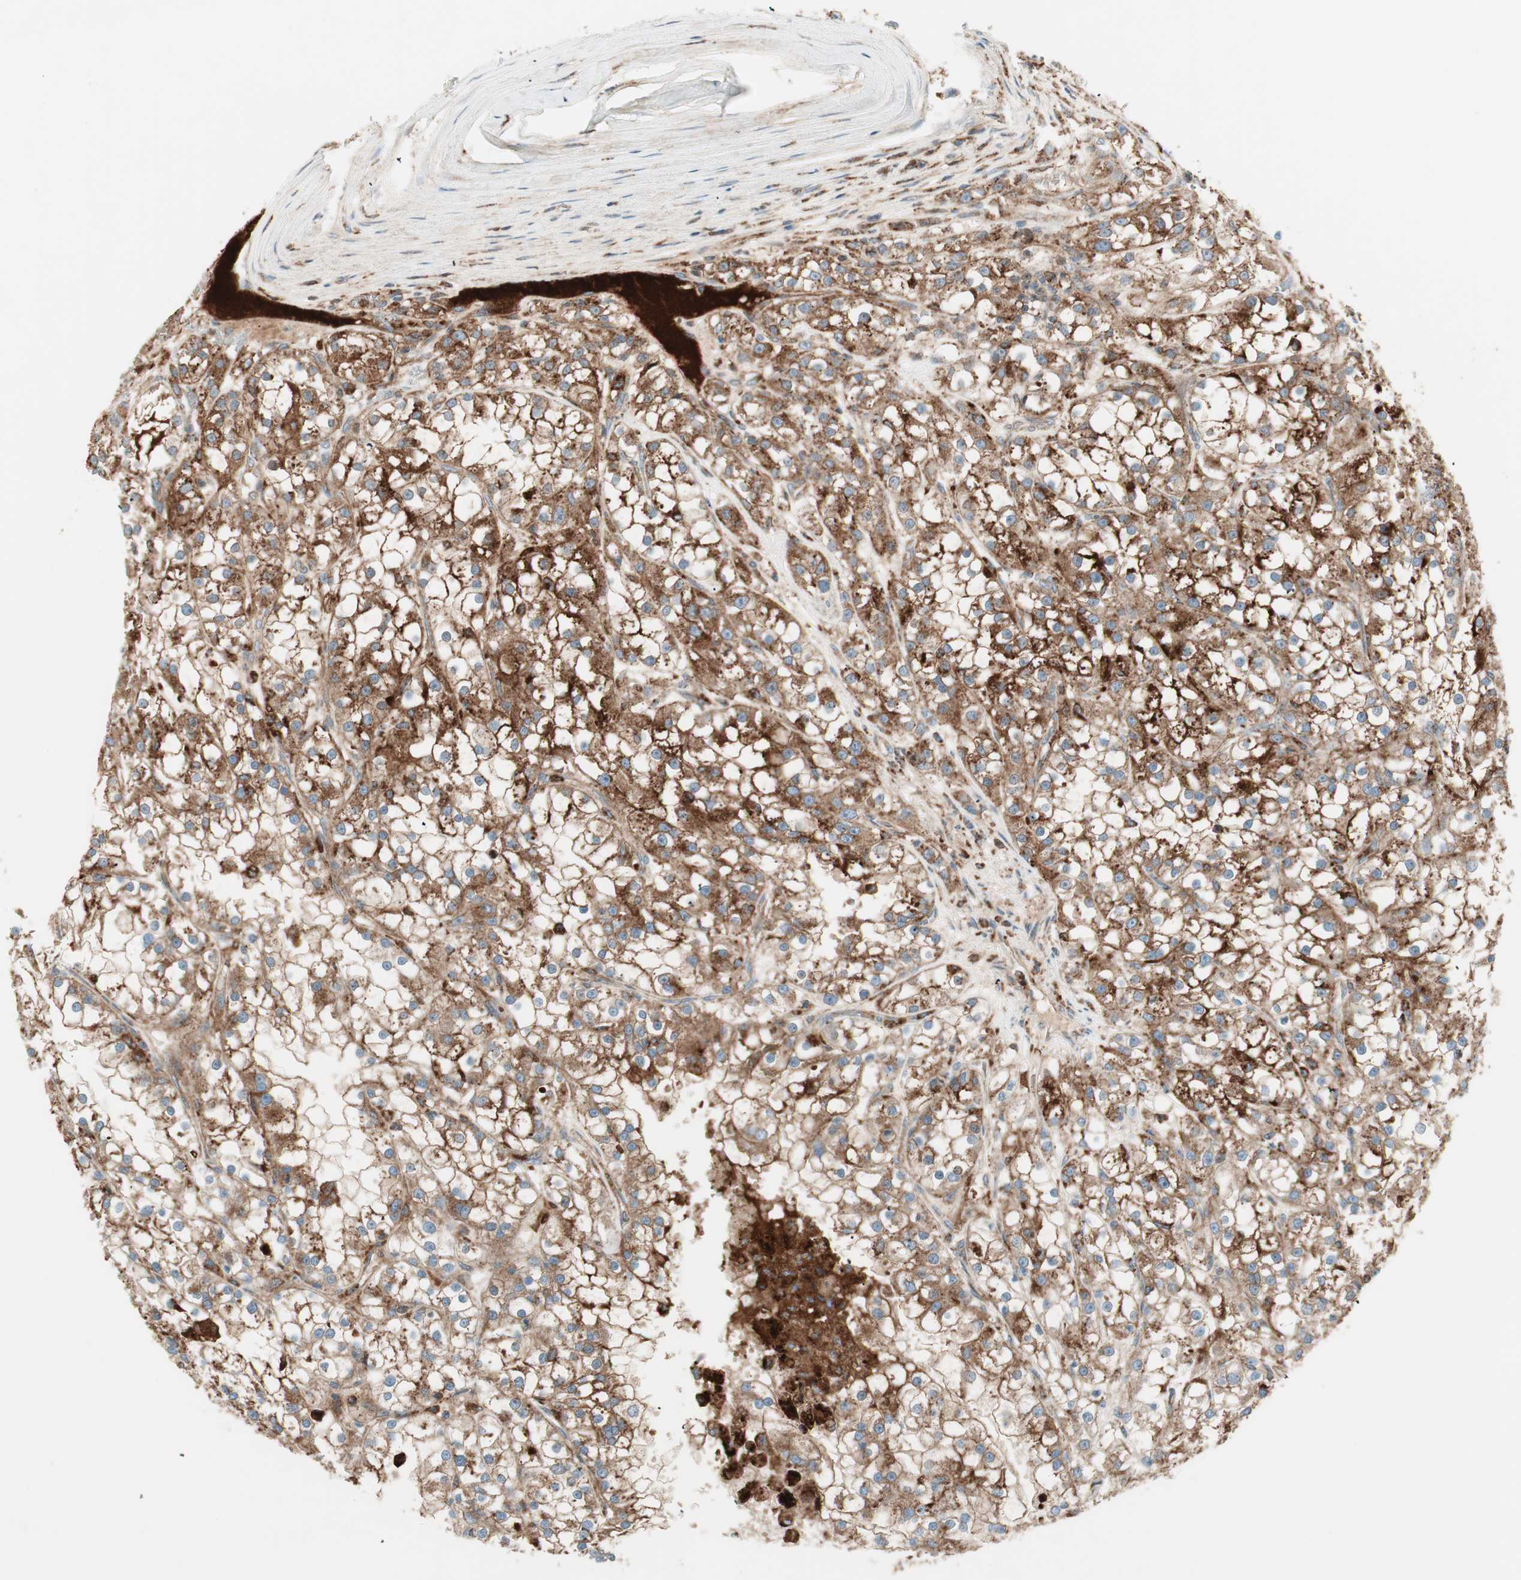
{"staining": {"intensity": "moderate", "quantity": ">75%", "location": "cytoplasmic/membranous"}, "tissue": "renal cancer", "cell_type": "Tumor cells", "image_type": "cancer", "snomed": [{"axis": "morphology", "description": "Adenocarcinoma, NOS"}, {"axis": "topography", "description": "Kidney"}], "caption": "Protein staining shows moderate cytoplasmic/membranous positivity in about >75% of tumor cells in renal adenocarcinoma.", "gene": "ATP6V1G1", "patient": {"sex": "female", "age": 52}}